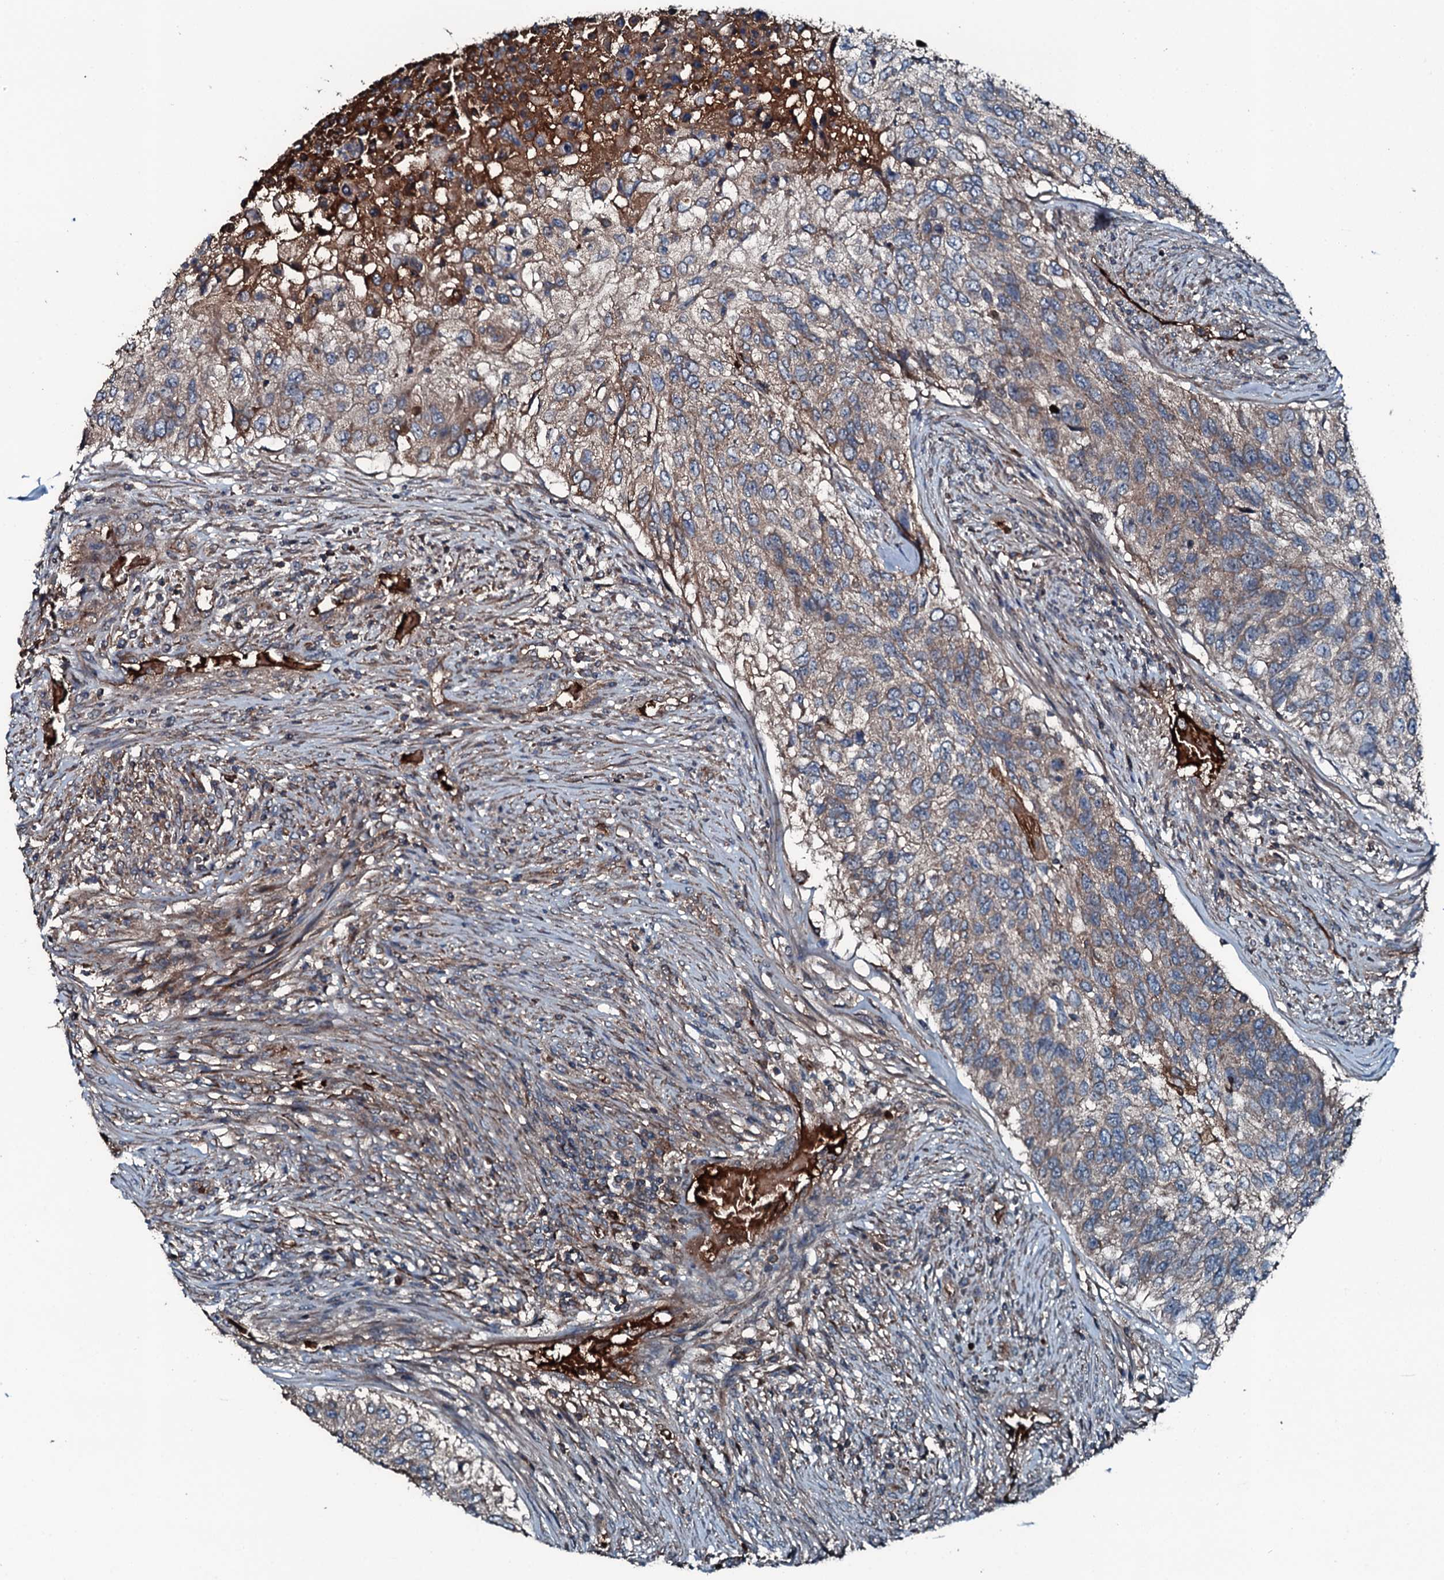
{"staining": {"intensity": "weak", "quantity": ">75%", "location": "cytoplasmic/membranous"}, "tissue": "urothelial cancer", "cell_type": "Tumor cells", "image_type": "cancer", "snomed": [{"axis": "morphology", "description": "Urothelial carcinoma, High grade"}, {"axis": "topography", "description": "Urinary bladder"}], "caption": "Immunohistochemical staining of human urothelial carcinoma (high-grade) displays weak cytoplasmic/membranous protein staining in about >75% of tumor cells.", "gene": "TRIM7", "patient": {"sex": "female", "age": 60}}